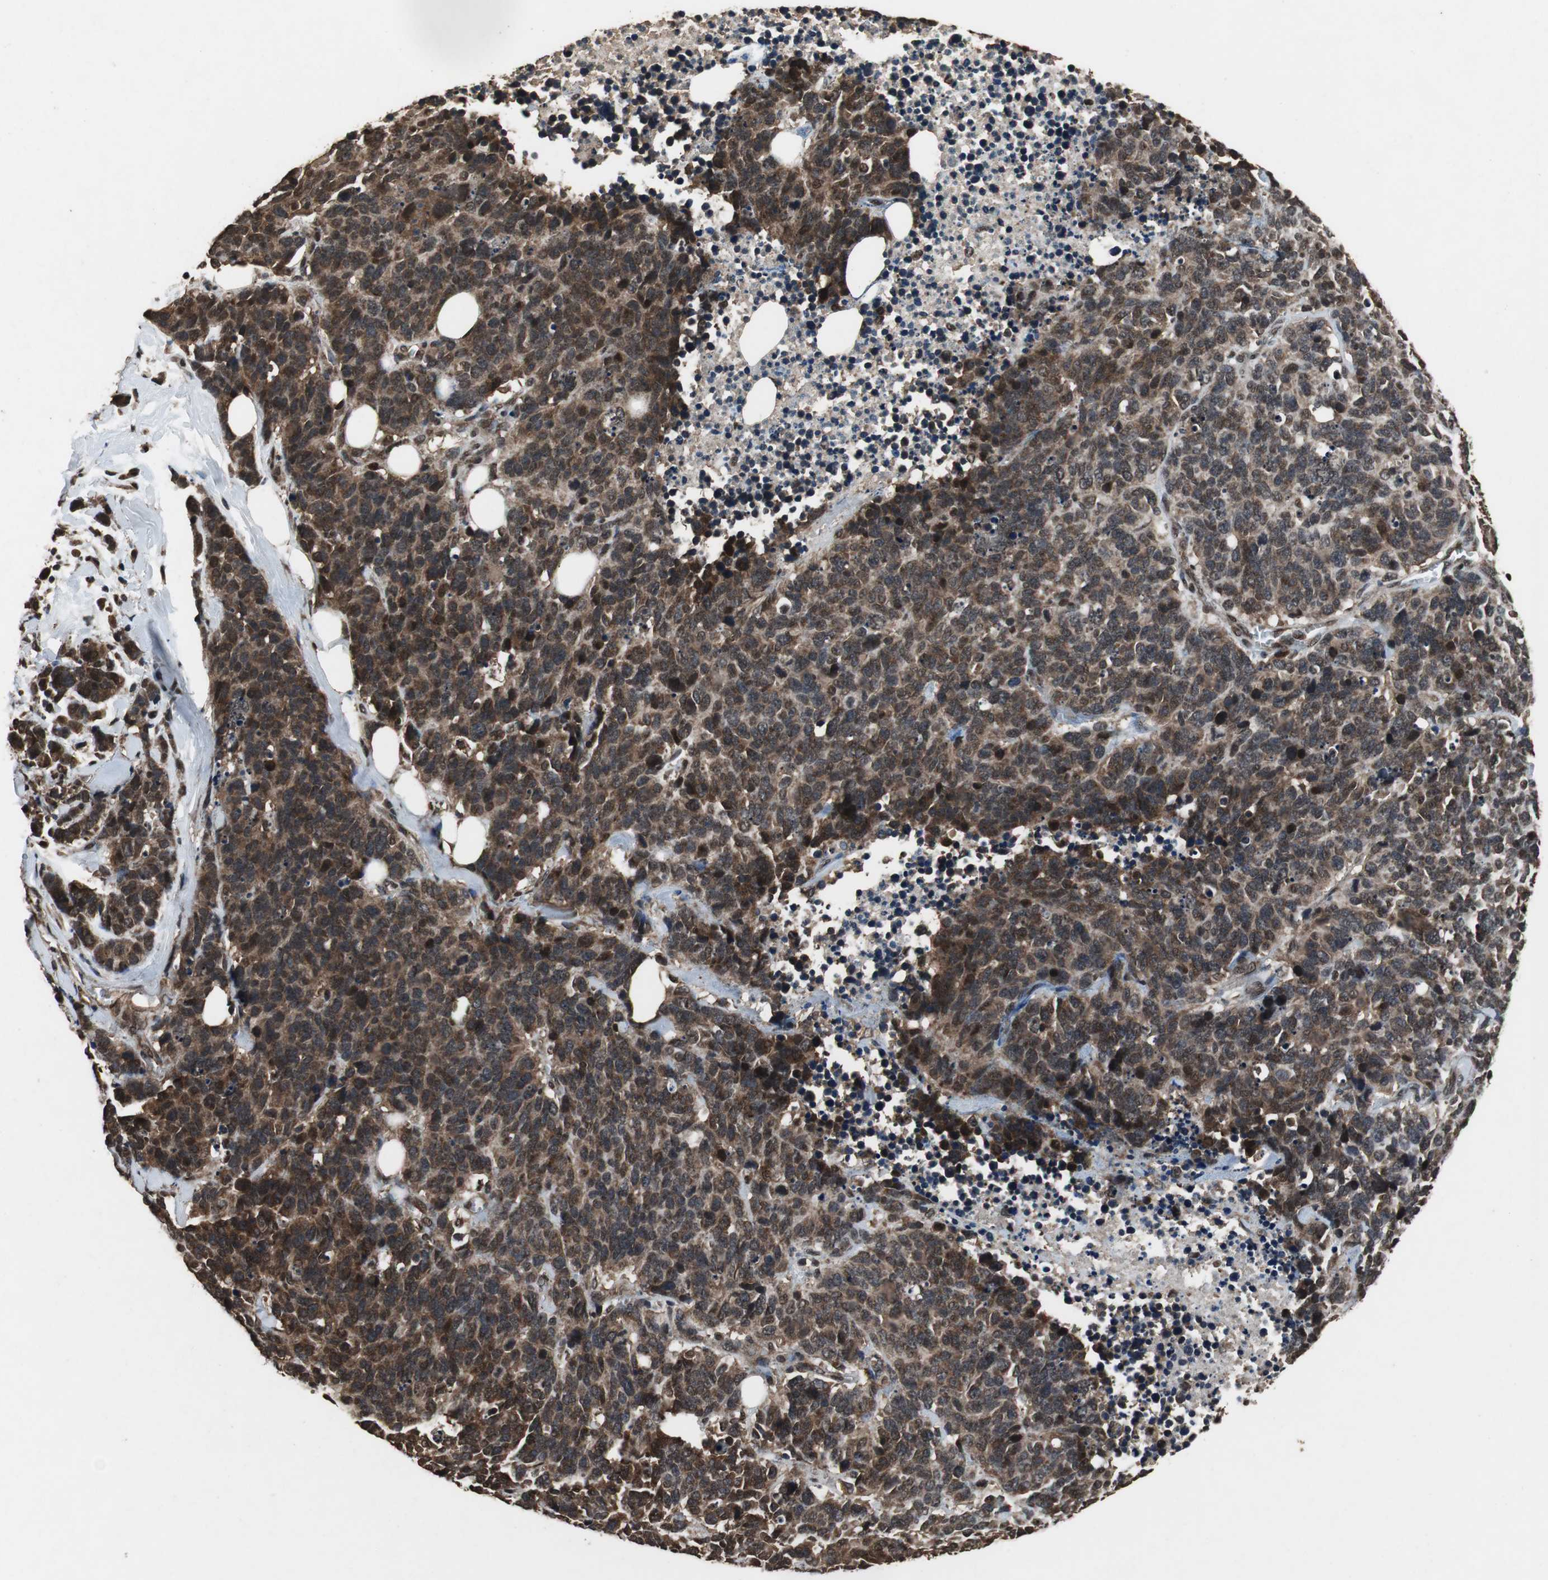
{"staining": {"intensity": "strong", "quantity": ">75%", "location": "cytoplasmic/membranous,nuclear"}, "tissue": "lung cancer", "cell_type": "Tumor cells", "image_type": "cancer", "snomed": [{"axis": "morphology", "description": "Neoplasm, malignant, NOS"}, {"axis": "topography", "description": "Lung"}], "caption": "Malignant neoplasm (lung) stained with a protein marker shows strong staining in tumor cells.", "gene": "ZNF18", "patient": {"sex": "female", "age": 58}}